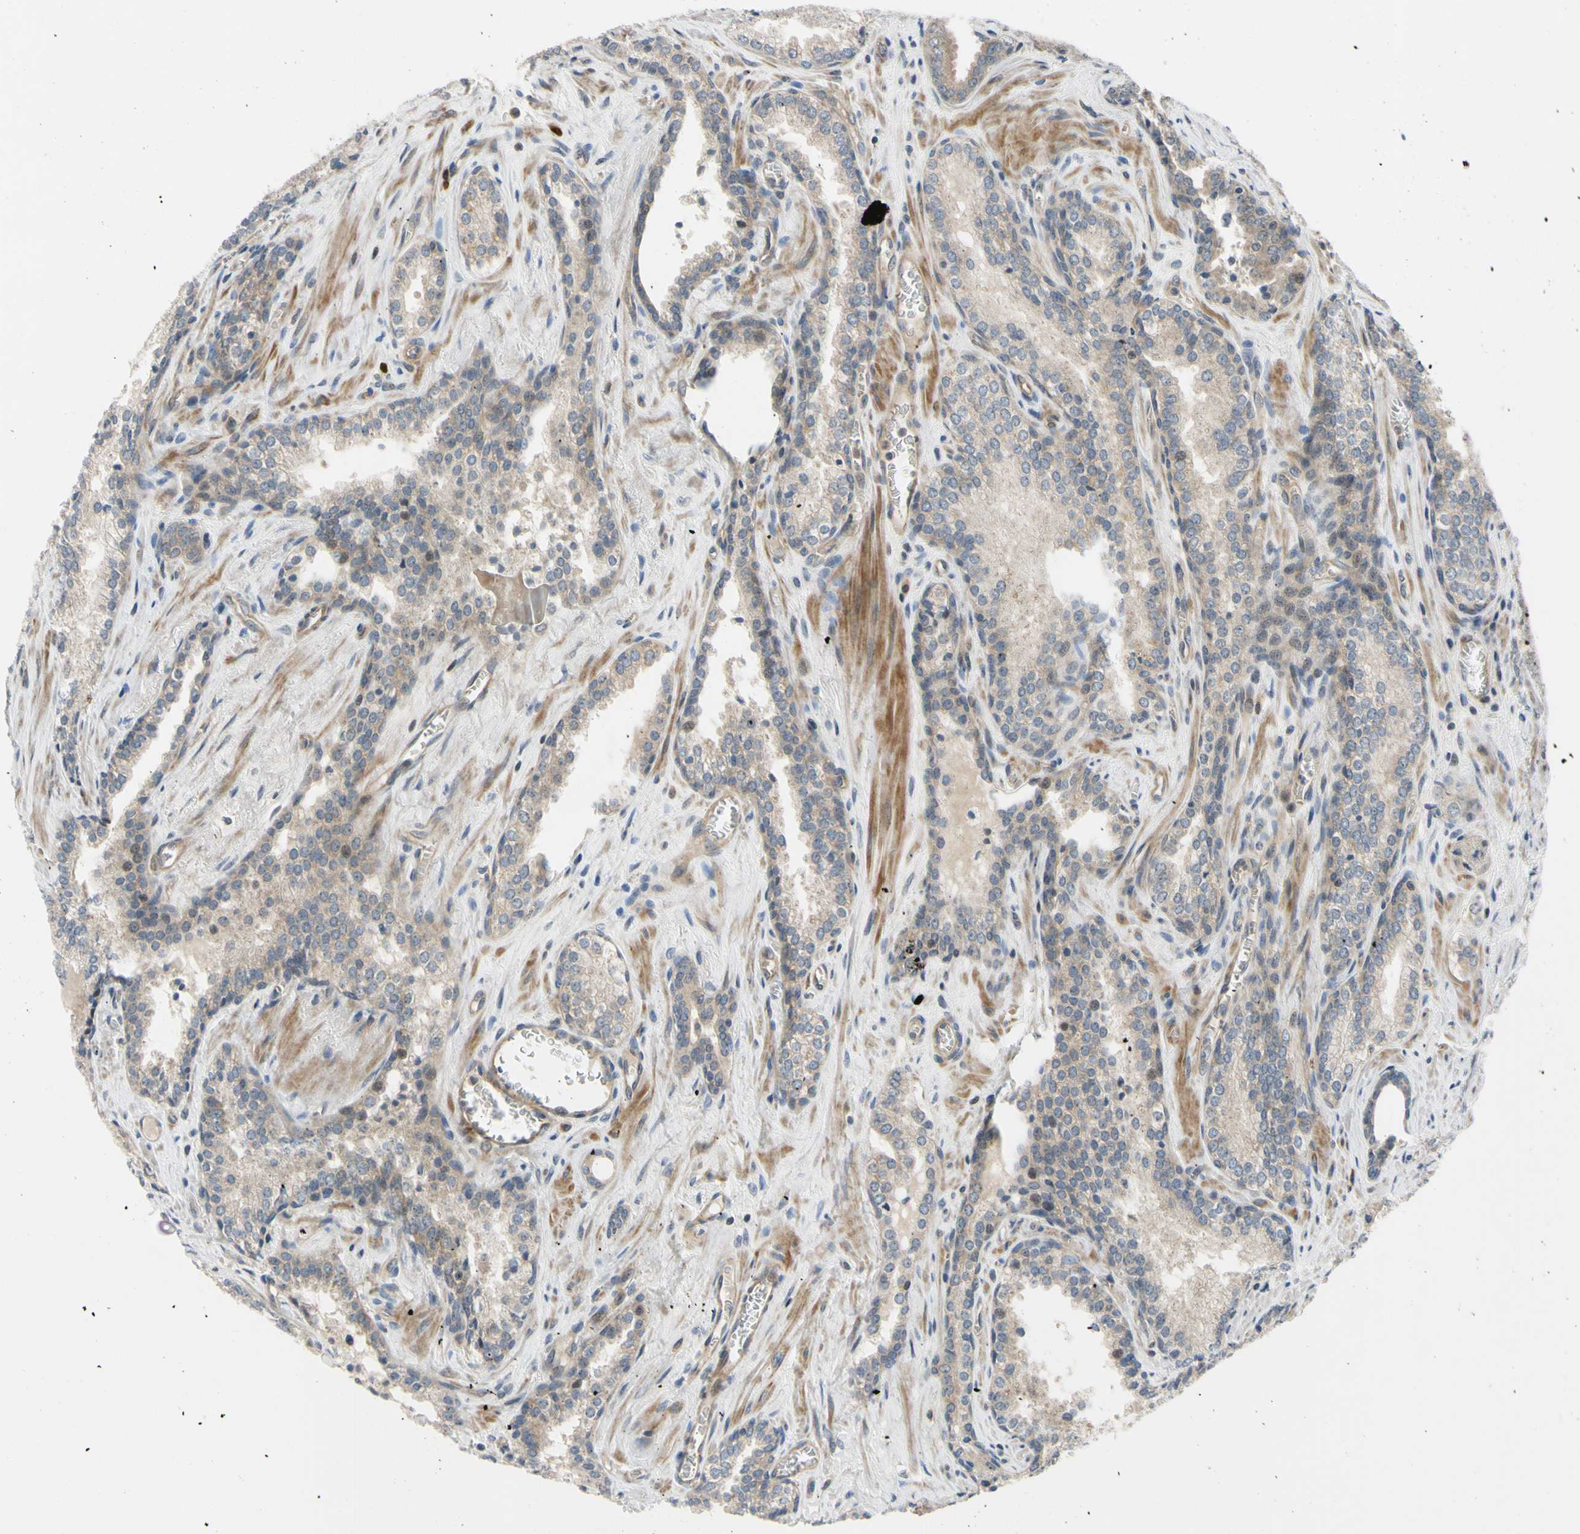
{"staining": {"intensity": "moderate", "quantity": ">75%", "location": "cytoplasmic/membranous"}, "tissue": "prostate cancer", "cell_type": "Tumor cells", "image_type": "cancer", "snomed": [{"axis": "morphology", "description": "Adenocarcinoma, Low grade"}, {"axis": "topography", "description": "Prostate"}], "caption": "Approximately >75% of tumor cells in prostate cancer display moderate cytoplasmic/membranous protein staining as visualized by brown immunohistochemical staining.", "gene": "COMMD9", "patient": {"sex": "male", "age": 60}}